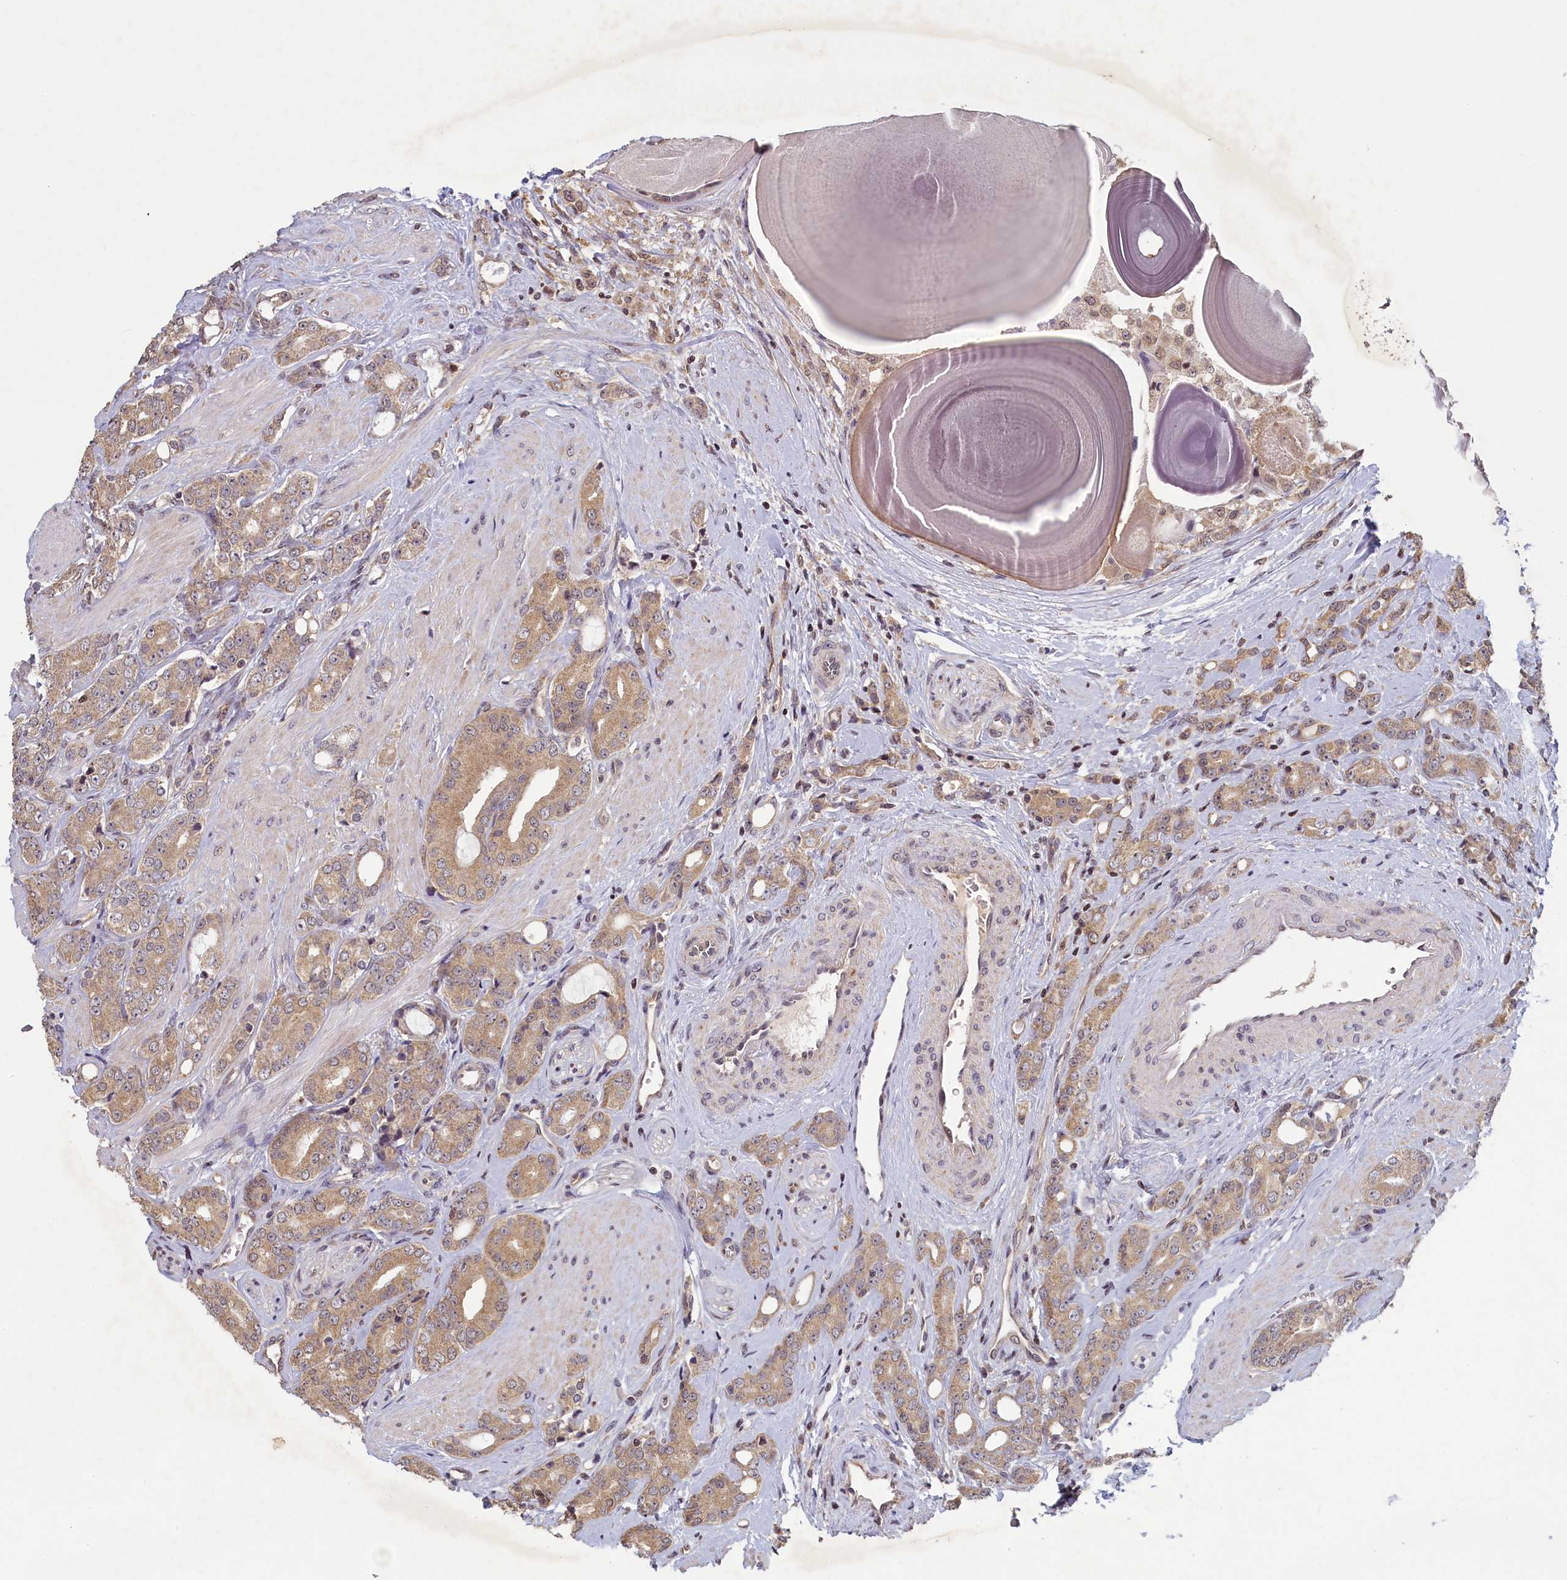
{"staining": {"intensity": "weak", "quantity": ">75%", "location": "cytoplasmic/membranous"}, "tissue": "prostate cancer", "cell_type": "Tumor cells", "image_type": "cancer", "snomed": [{"axis": "morphology", "description": "Adenocarcinoma, High grade"}, {"axis": "topography", "description": "Prostate"}], "caption": "A high-resolution image shows immunohistochemistry staining of prostate cancer (high-grade adenocarcinoma), which reveals weak cytoplasmic/membranous expression in about >75% of tumor cells.", "gene": "NUBP1", "patient": {"sex": "male", "age": 62}}